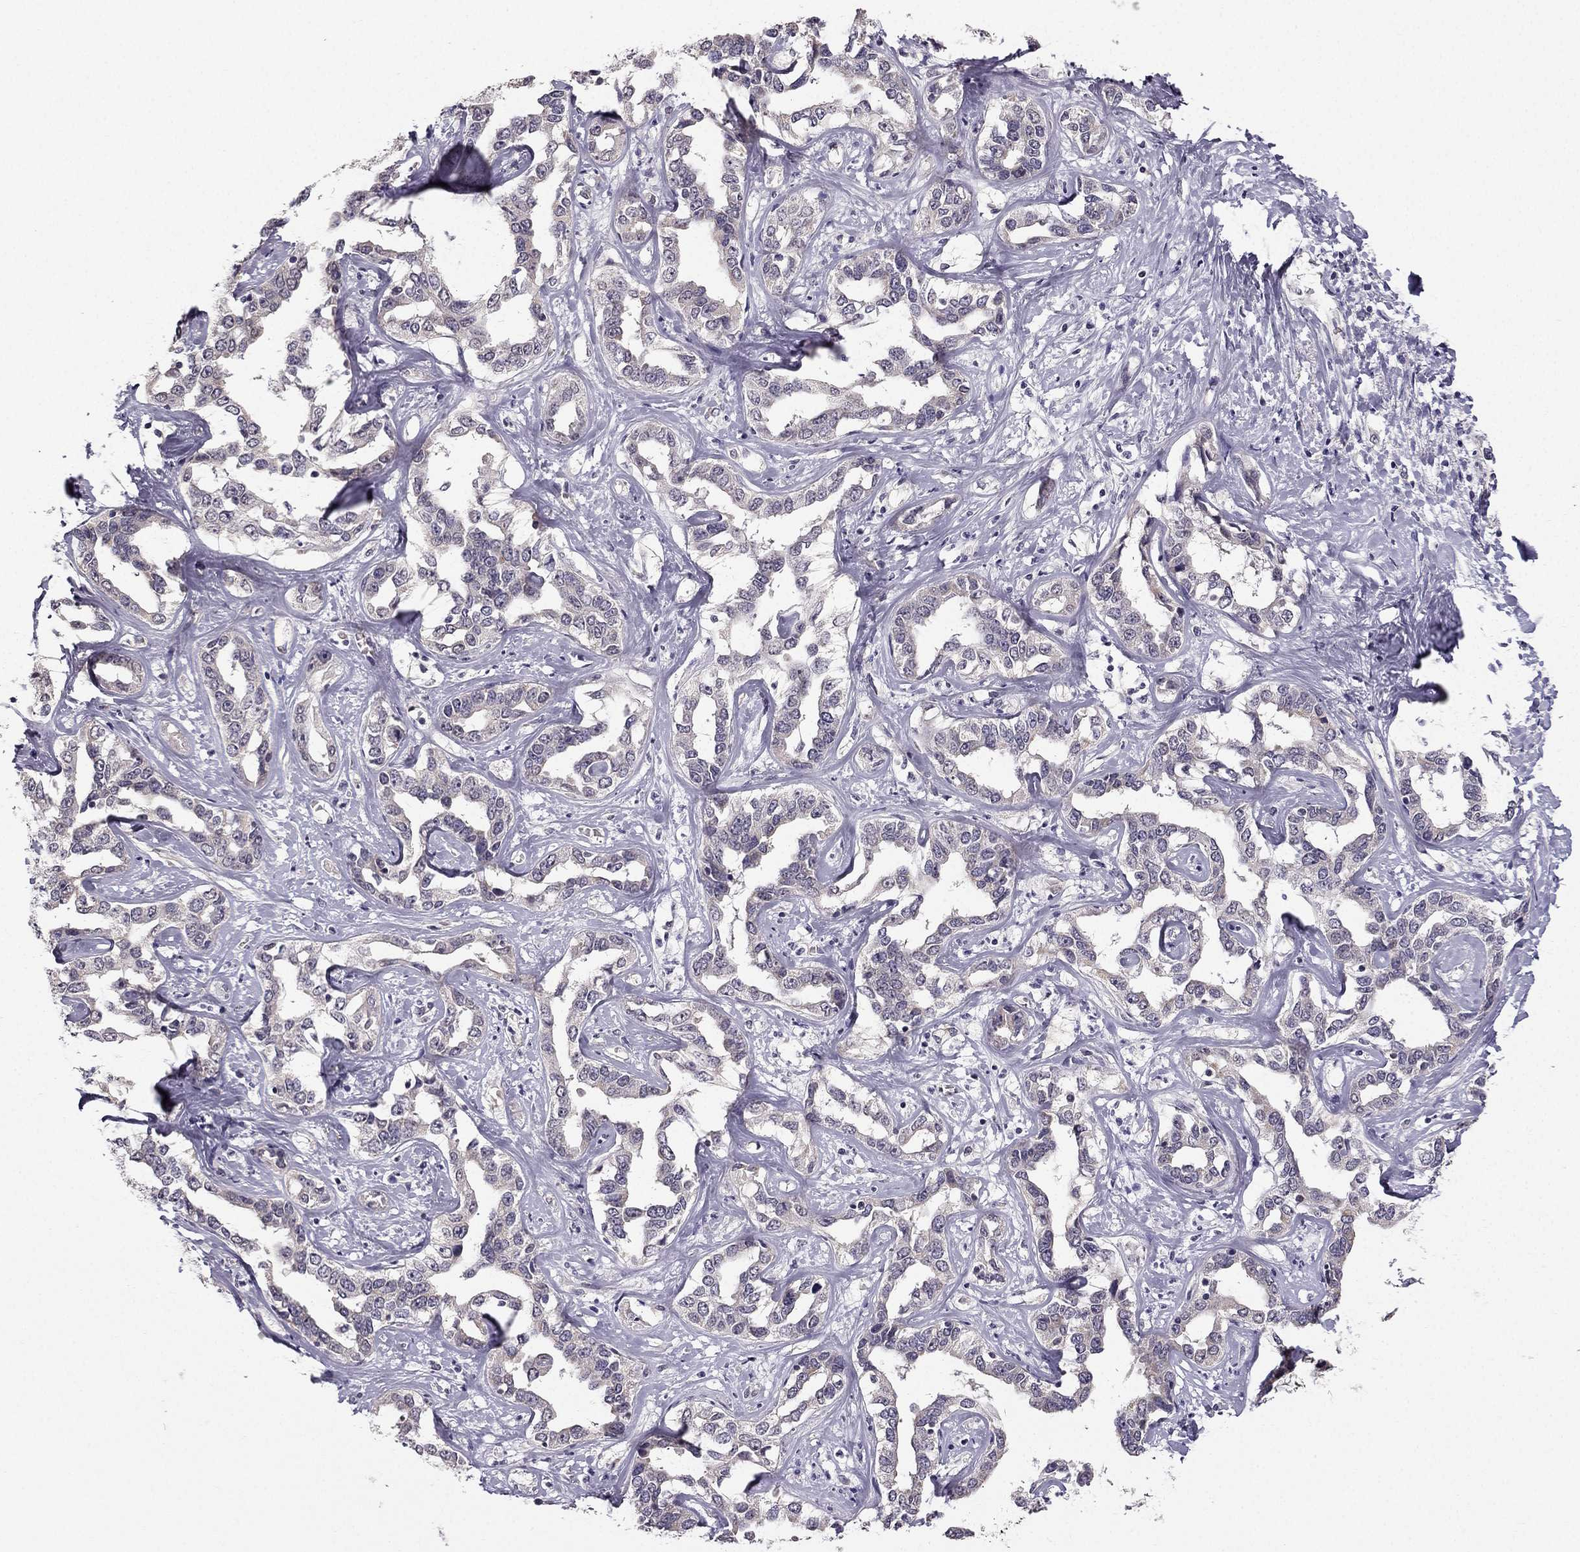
{"staining": {"intensity": "weak", "quantity": "<25%", "location": "cytoplasmic/membranous"}, "tissue": "liver cancer", "cell_type": "Tumor cells", "image_type": "cancer", "snomed": [{"axis": "morphology", "description": "Cholangiocarcinoma"}, {"axis": "topography", "description": "Liver"}], "caption": "This is an immunohistochemistry image of liver cholangiocarcinoma. There is no expression in tumor cells.", "gene": "TSPYL5", "patient": {"sex": "male", "age": 59}}